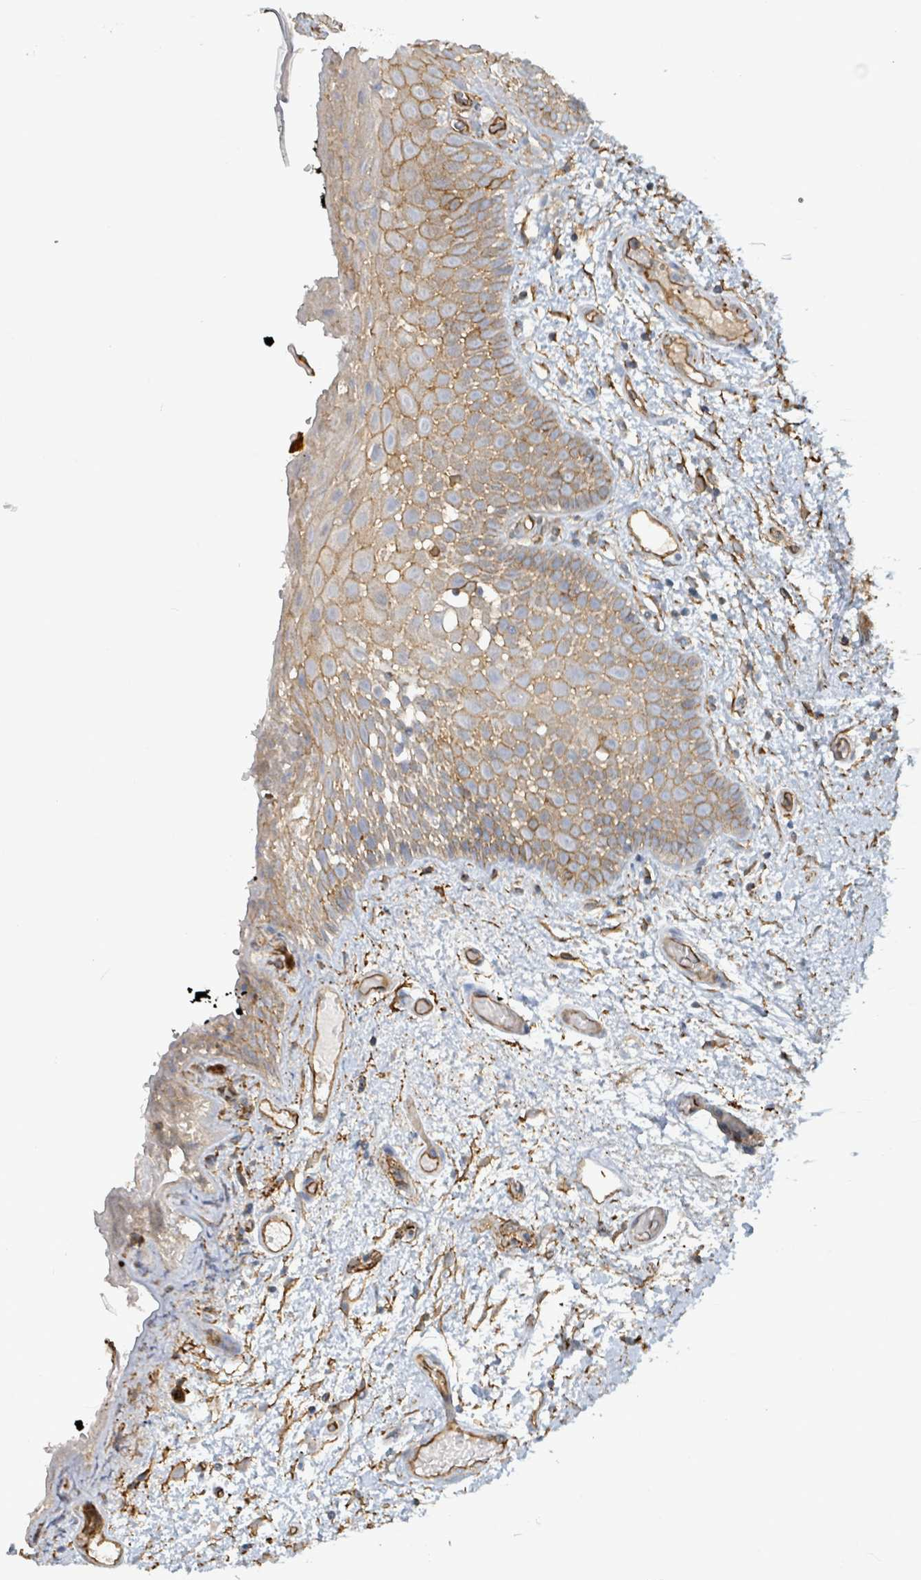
{"staining": {"intensity": "moderate", "quantity": "25%-75%", "location": "cytoplasmic/membranous"}, "tissue": "oral mucosa", "cell_type": "Squamous epithelial cells", "image_type": "normal", "snomed": [{"axis": "morphology", "description": "Normal tissue, NOS"}, {"axis": "morphology", "description": "Squamous cell carcinoma, NOS"}, {"axis": "topography", "description": "Oral tissue"}, {"axis": "topography", "description": "Tounge, NOS"}, {"axis": "topography", "description": "Head-Neck"}], "caption": "This is an image of IHC staining of normal oral mucosa, which shows moderate positivity in the cytoplasmic/membranous of squamous epithelial cells.", "gene": "LDOC1", "patient": {"sex": "male", "age": 76}}